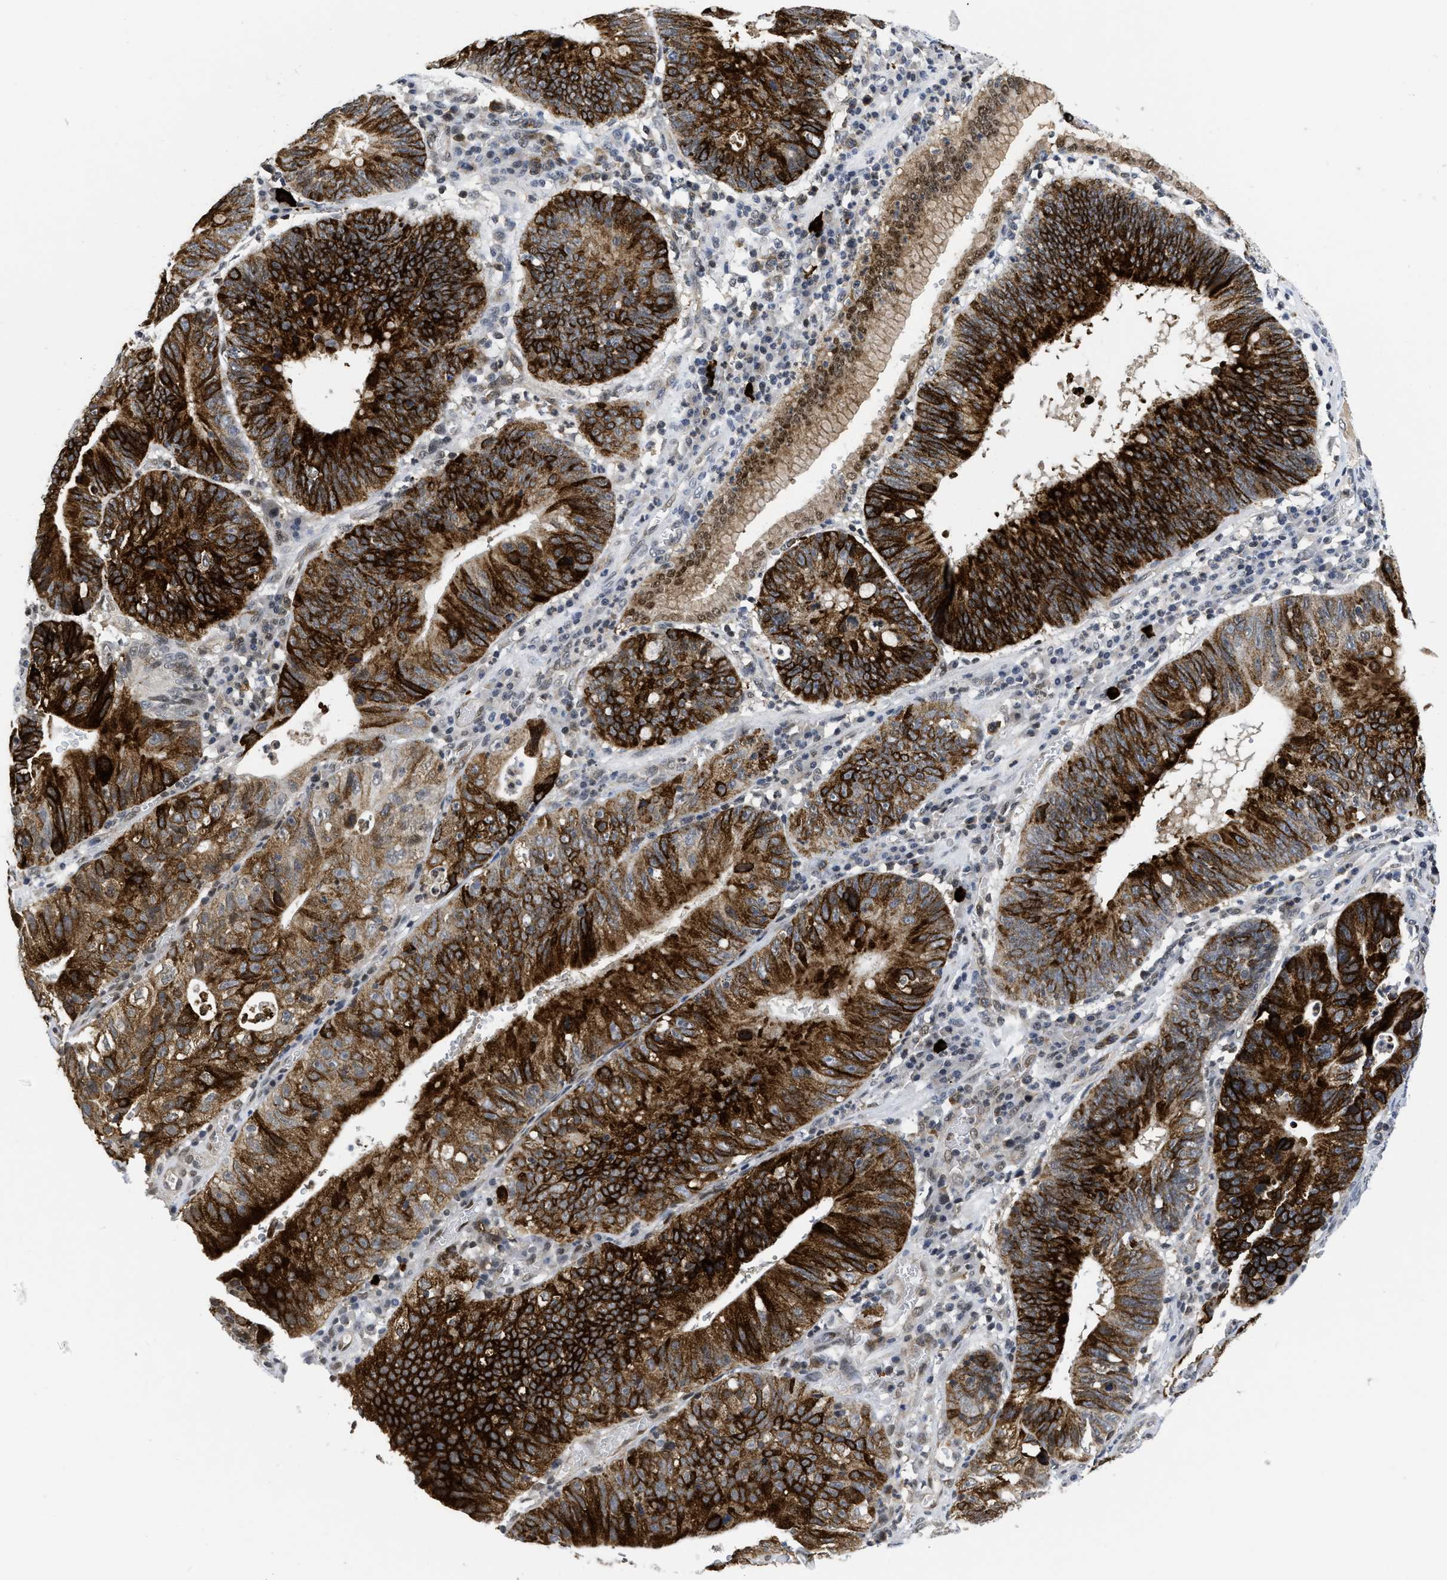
{"staining": {"intensity": "strong", "quantity": ">75%", "location": "cytoplasmic/membranous"}, "tissue": "stomach cancer", "cell_type": "Tumor cells", "image_type": "cancer", "snomed": [{"axis": "morphology", "description": "Adenocarcinoma, NOS"}, {"axis": "topography", "description": "Stomach"}], "caption": "Tumor cells demonstrate high levels of strong cytoplasmic/membranous expression in approximately >75% of cells in human adenocarcinoma (stomach).", "gene": "HIF1A", "patient": {"sex": "male", "age": 59}}